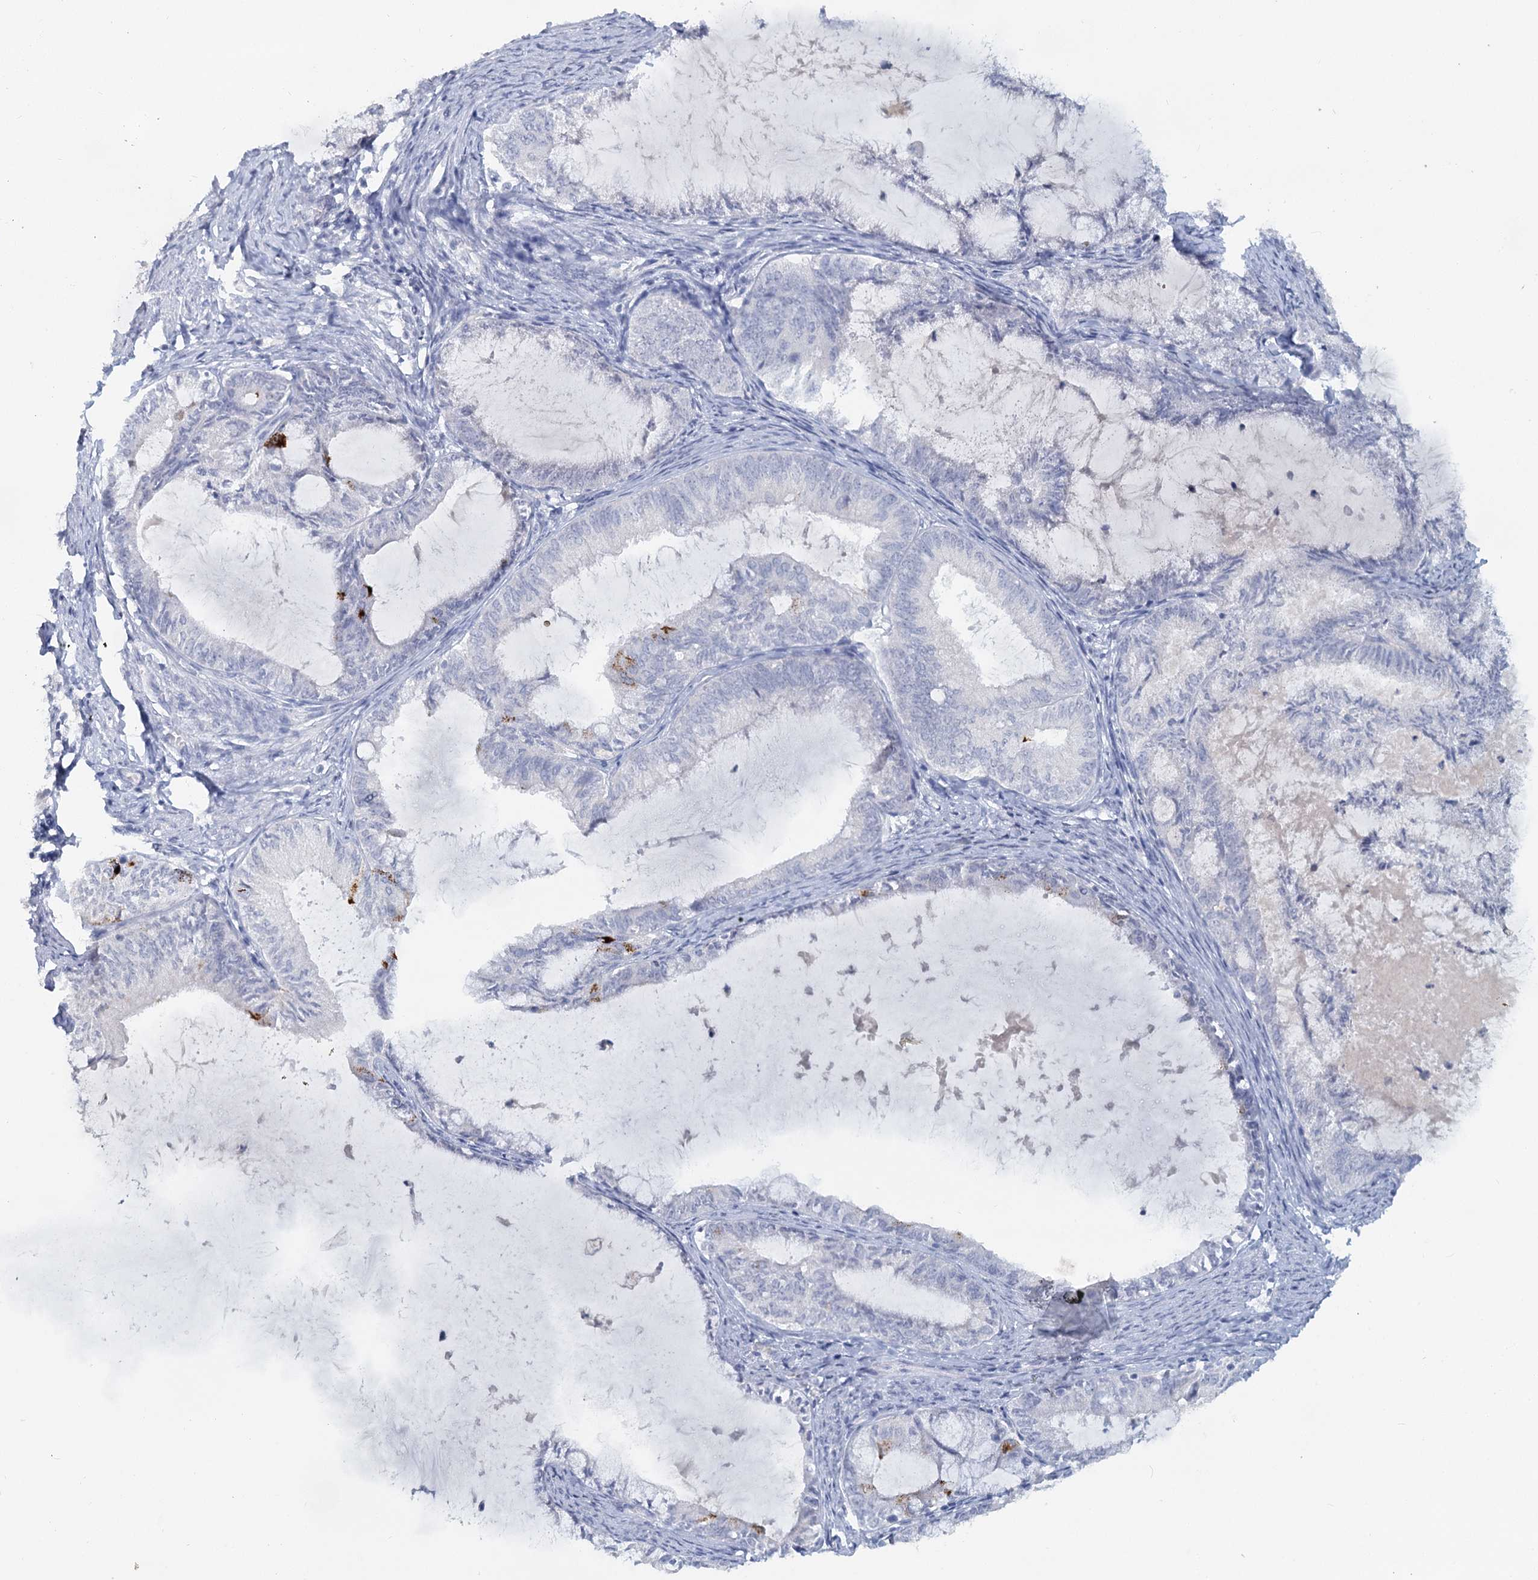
{"staining": {"intensity": "negative", "quantity": "none", "location": "none"}, "tissue": "endometrial cancer", "cell_type": "Tumor cells", "image_type": "cancer", "snomed": [{"axis": "morphology", "description": "Adenocarcinoma, NOS"}, {"axis": "topography", "description": "Endometrium"}], "caption": "Human endometrial cancer (adenocarcinoma) stained for a protein using immunohistochemistry exhibits no staining in tumor cells.", "gene": "CHGA", "patient": {"sex": "female", "age": 86}}